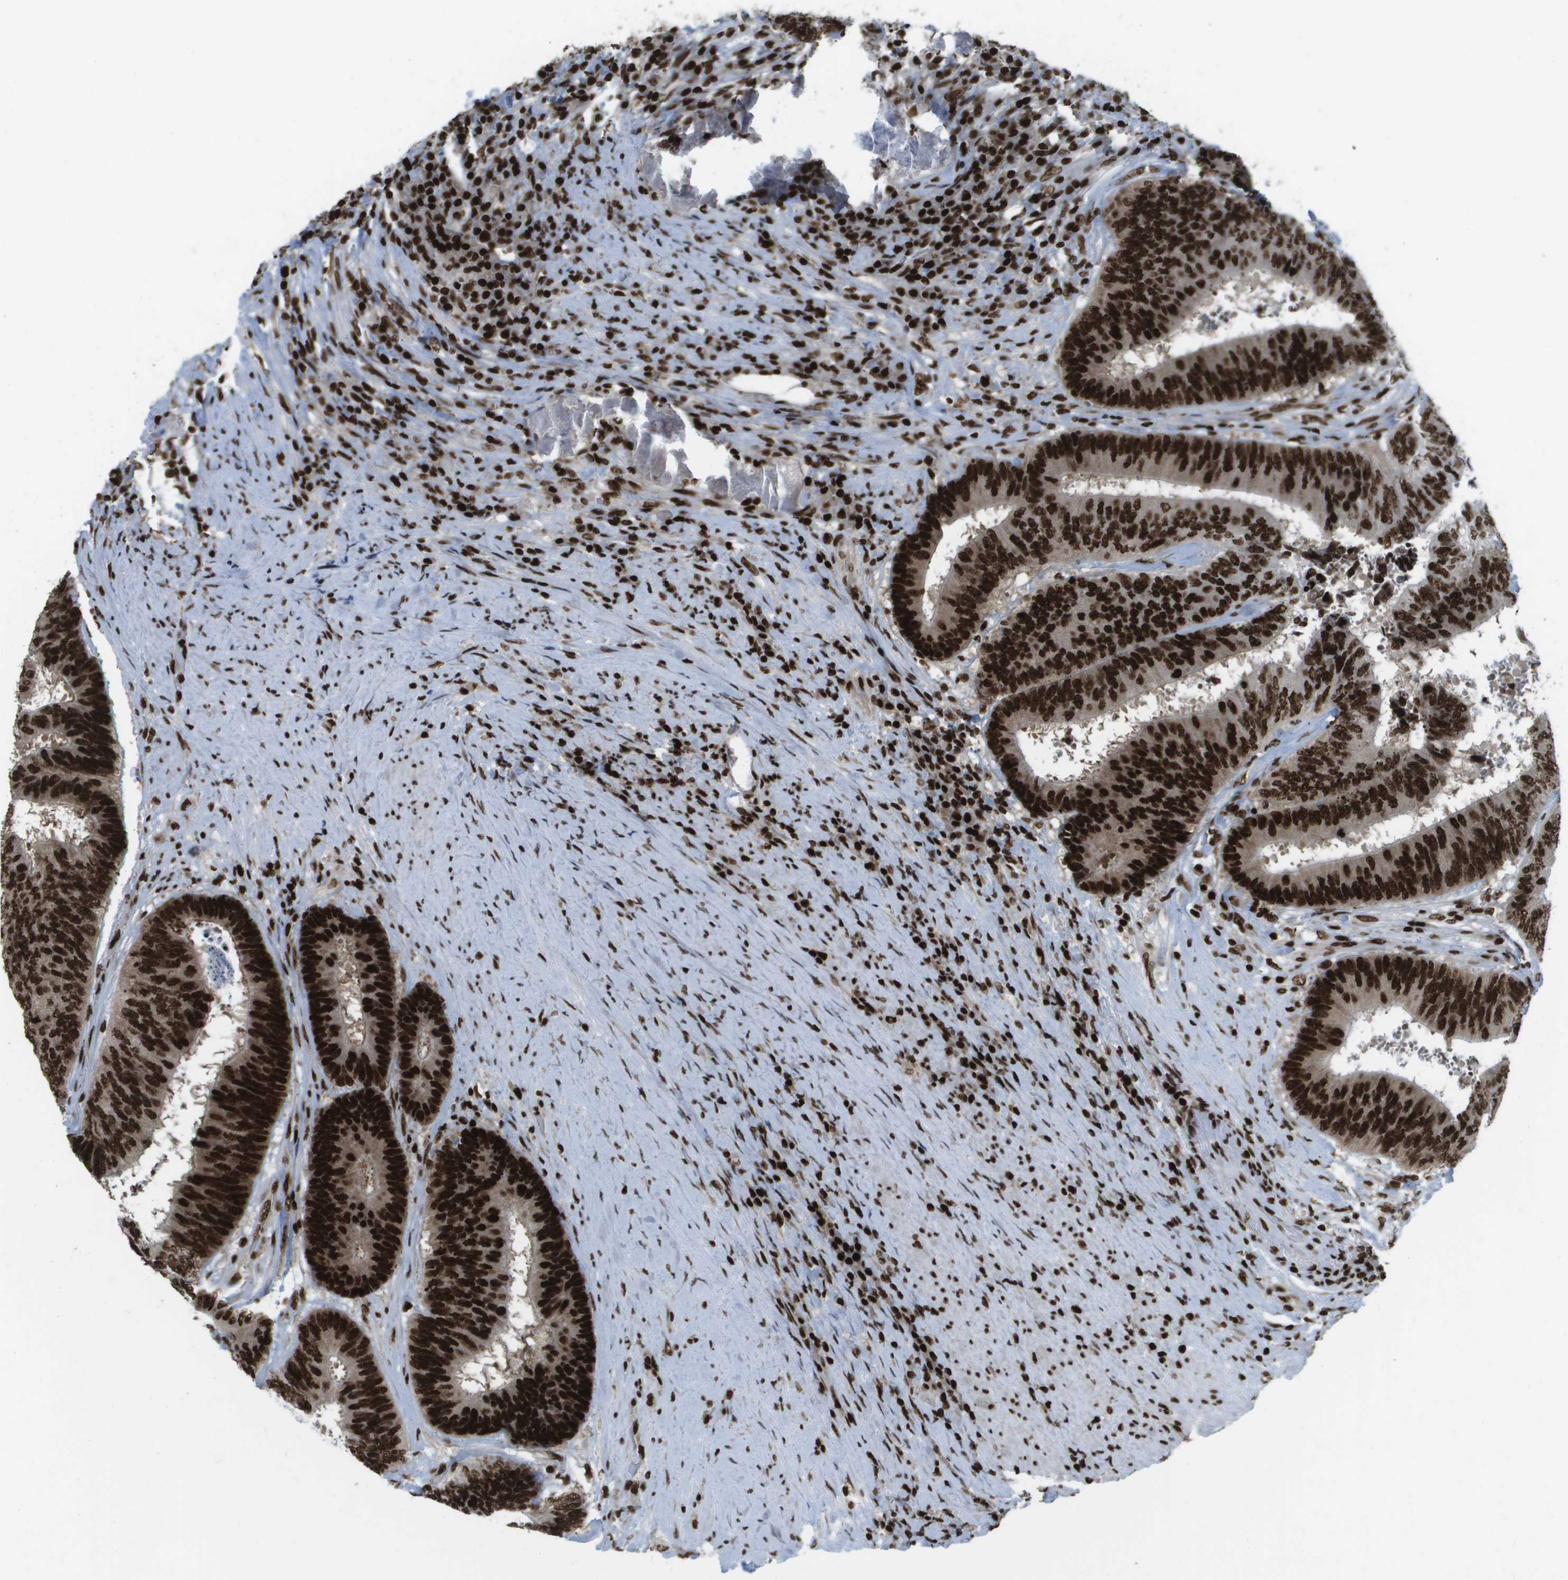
{"staining": {"intensity": "strong", "quantity": ">75%", "location": "nuclear"}, "tissue": "colorectal cancer", "cell_type": "Tumor cells", "image_type": "cancer", "snomed": [{"axis": "morphology", "description": "Adenocarcinoma, NOS"}, {"axis": "topography", "description": "Rectum"}], "caption": "Adenocarcinoma (colorectal) tissue shows strong nuclear positivity in approximately >75% of tumor cells", "gene": "GLYR1", "patient": {"sex": "male", "age": 72}}